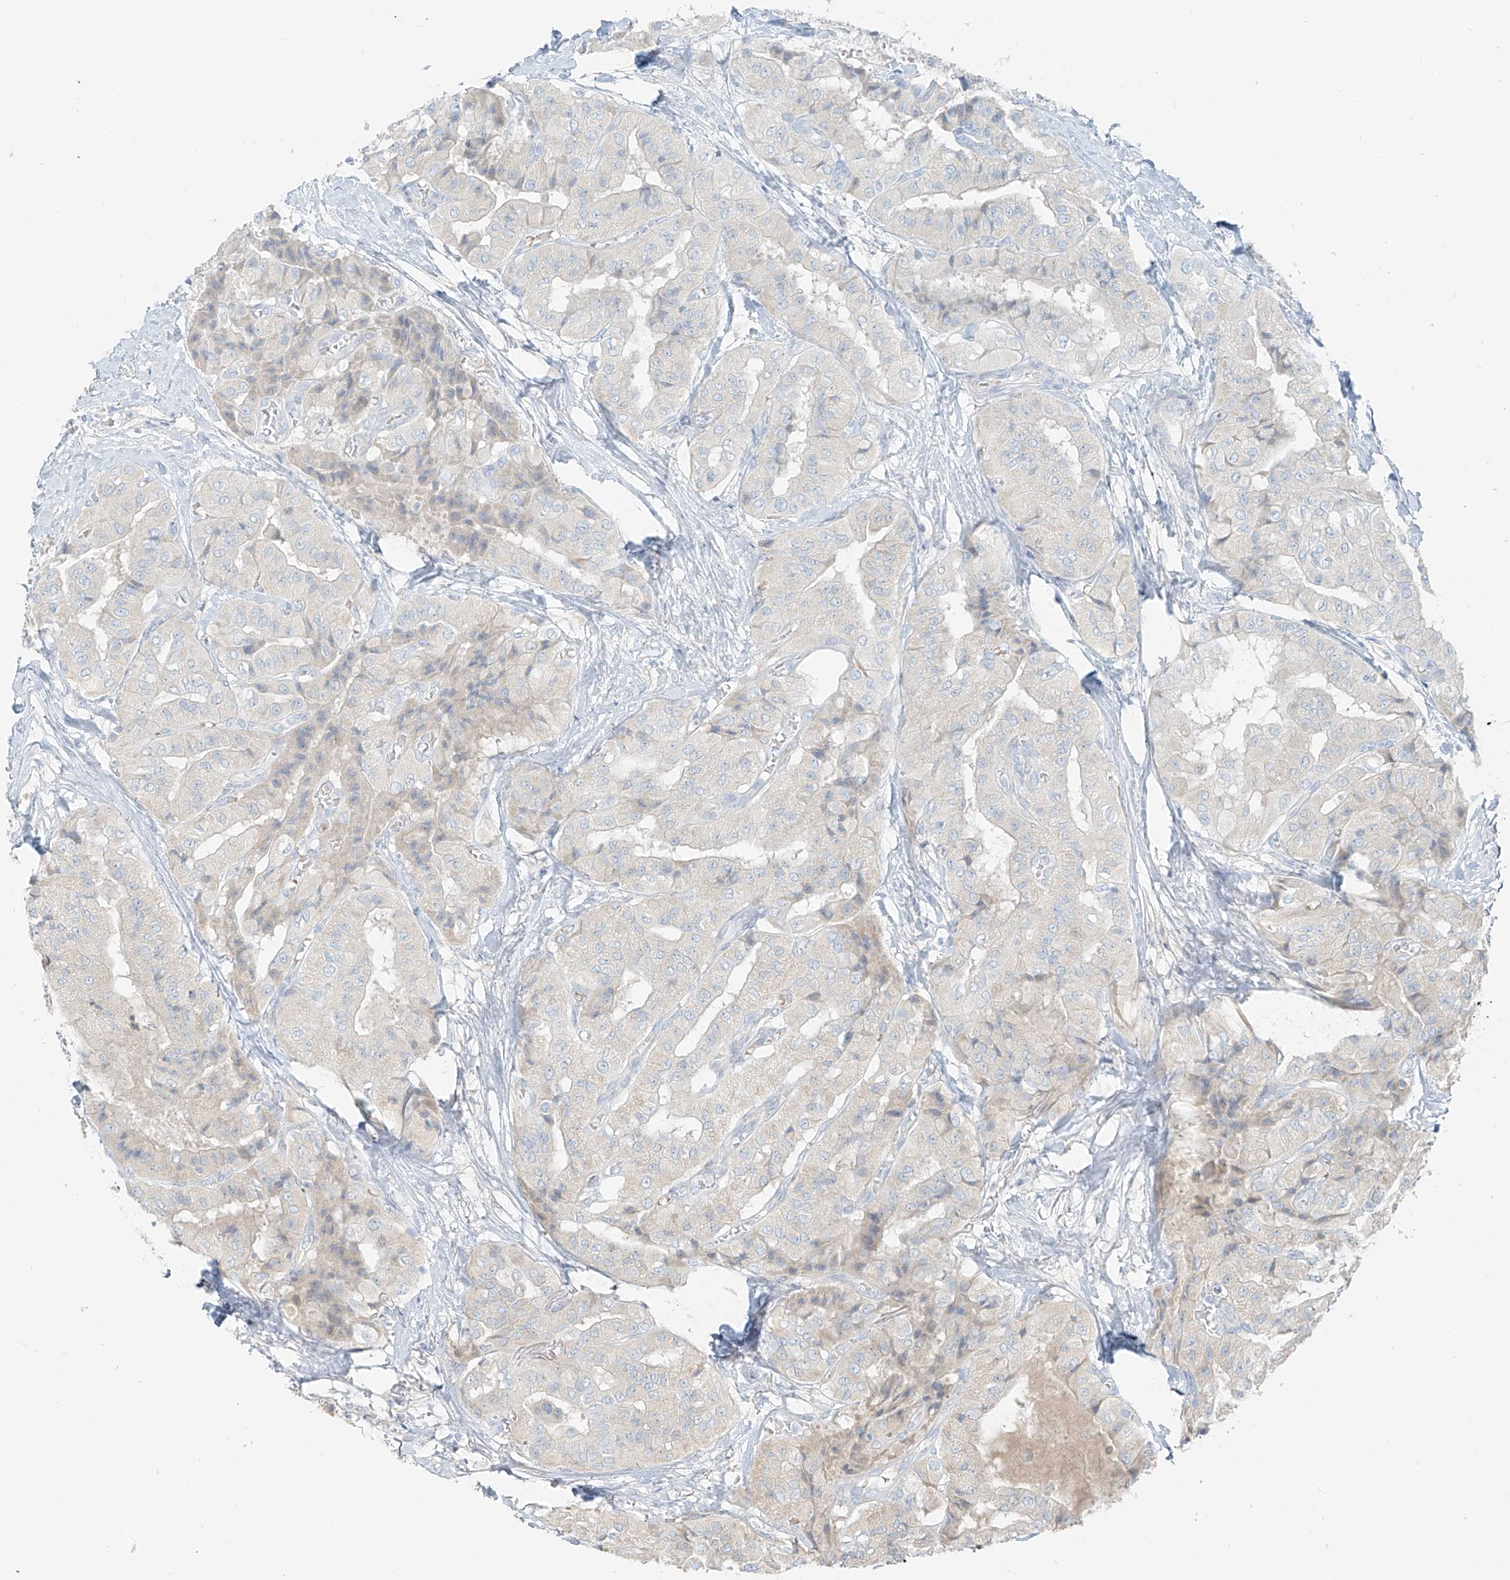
{"staining": {"intensity": "negative", "quantity": "none", "location": "none"}, "tissue": "thyroid cancer", "cell_type": "Tumor cells", "image_type": "cancer", "snomed": [{"axis": "morphology", "description": "Papillary adenocarcinoma, NOS"}, {"axis": "topography", "description": "Thyroid gland"}], "caption": "Immunohistochemistry image of human thyroid cancer (papillary adenocarcinoma) stained for a protein (brown), which shows no expression in tumor cells.", "gene": "FSTL1", "patient": {"sex": "female", "age": 59}}